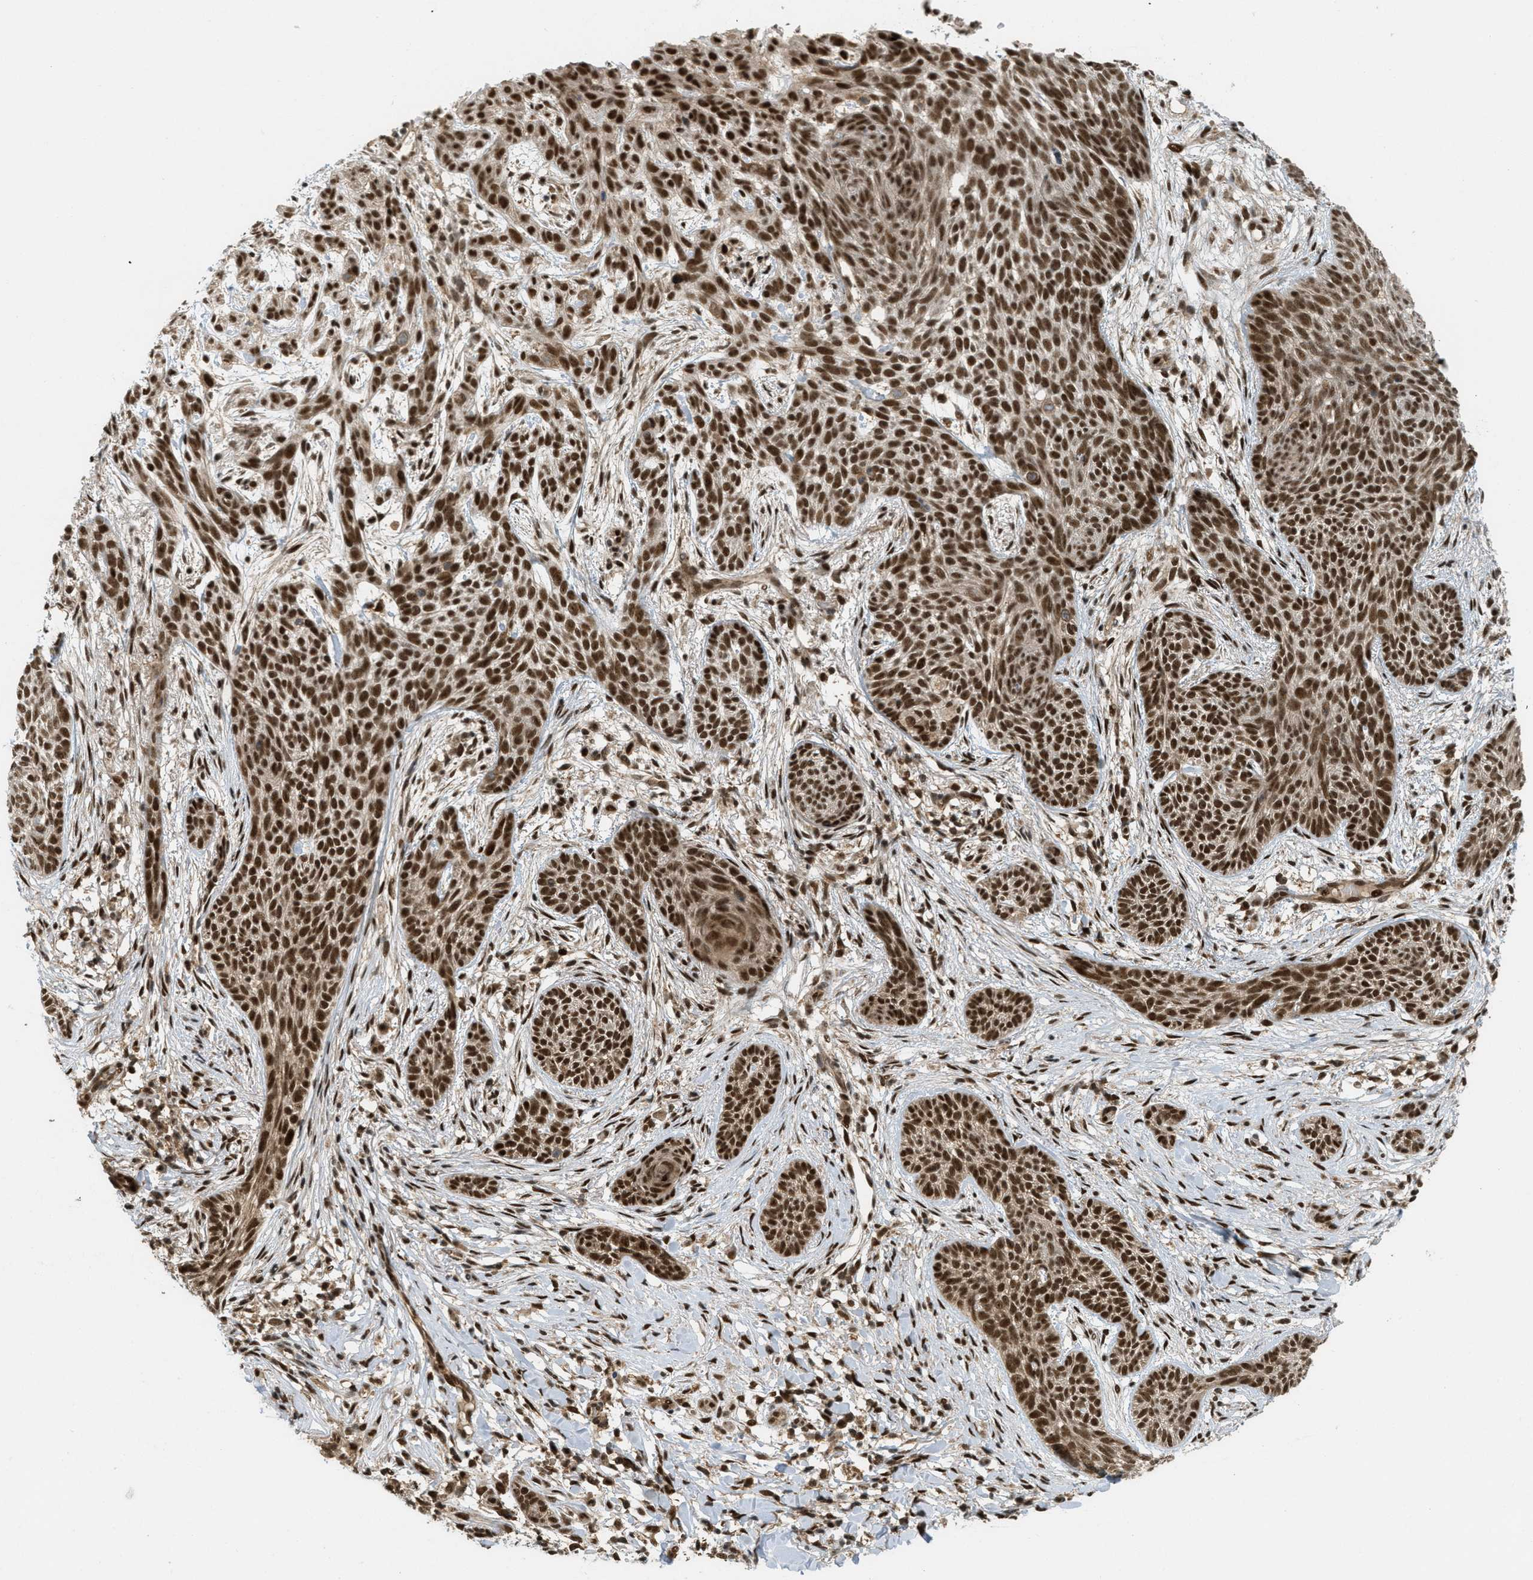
{"staining": {"intensity": "strong", "quantity": ">75%", "location": "cytoplasmic/membranous,nuclear"}, "tissue": "skin cancer", "cell_type": "Tumor cells", "image_type": "cancer", "snomed": [{"axis": "morphology", "description": "Basal cell carcinoma"}, {"axis": "topography", "description": "Skin"}], "caption": "The histopathology image exhibits a brown stain indicating the presence of a protein in the cytoplasmic/membranous and nuclear of tumor cells in skin basal cell carcinoma.", "gene": "TLK1", "patient": {"sex": "female", "age": 59}}